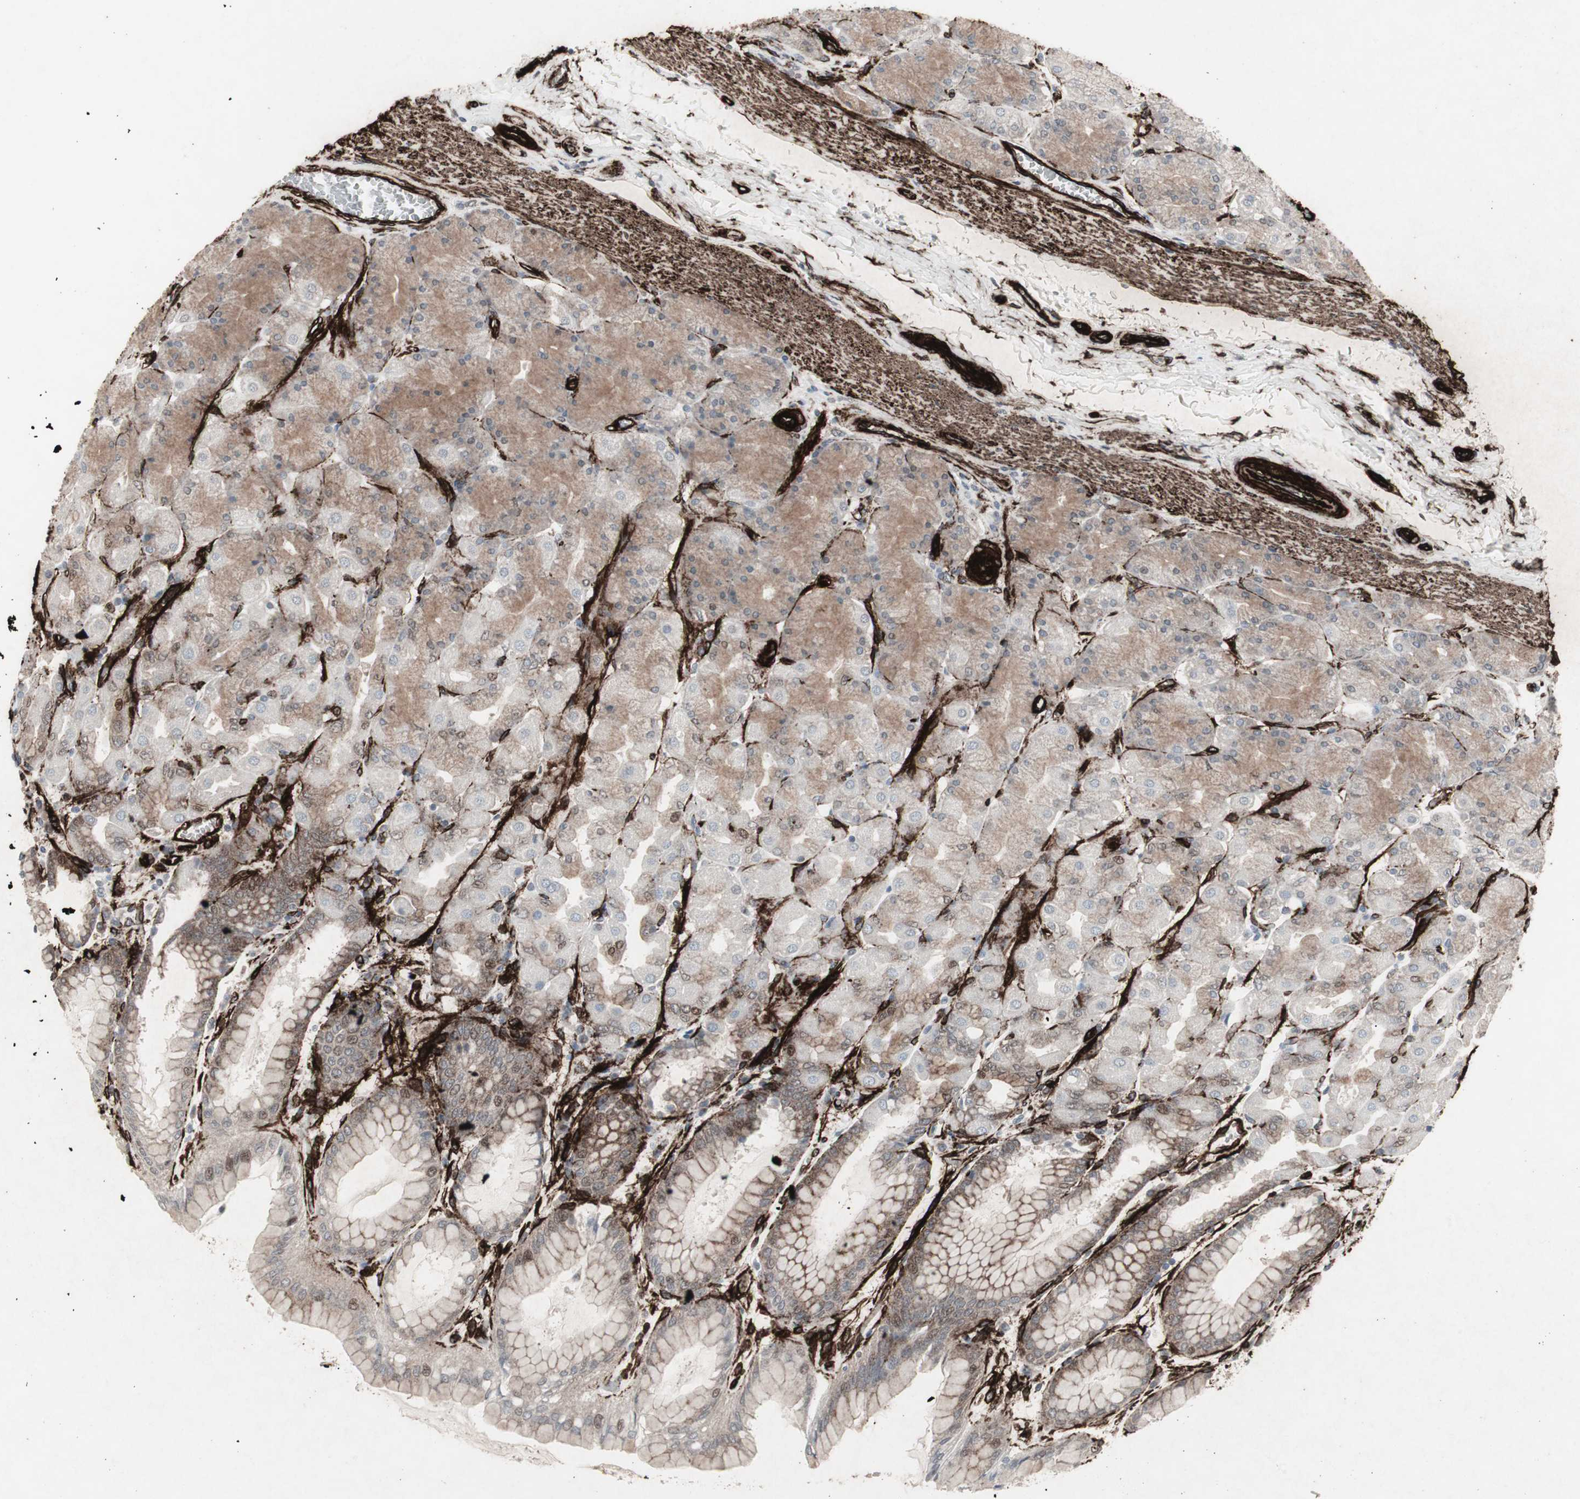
{"staining": {"intensity": "moderate", "quantity": "25%-75%", "location": "cytoplasmic/membranous"}, "tissue": "stomach", "cell_type": "Glandular cells", "image_type": "normal", "snomed": [{"axis": "morphology", "description": "Normal tissue, NOS"}, {"axis": "topography", "description": "Stomach, upper"}], "caption": "Moderate cytoplasmic/membranous expression is present in about 25%-75% of glandular cells in unremarkable stomach. The staining was performed using DAB to visualize the protein expression in brown, while the nuclei were stained in blue with hematoxylin (Magnification: 20x).", "gene": "PDGFA", "patient": {"sex": "female", "age": 56}}